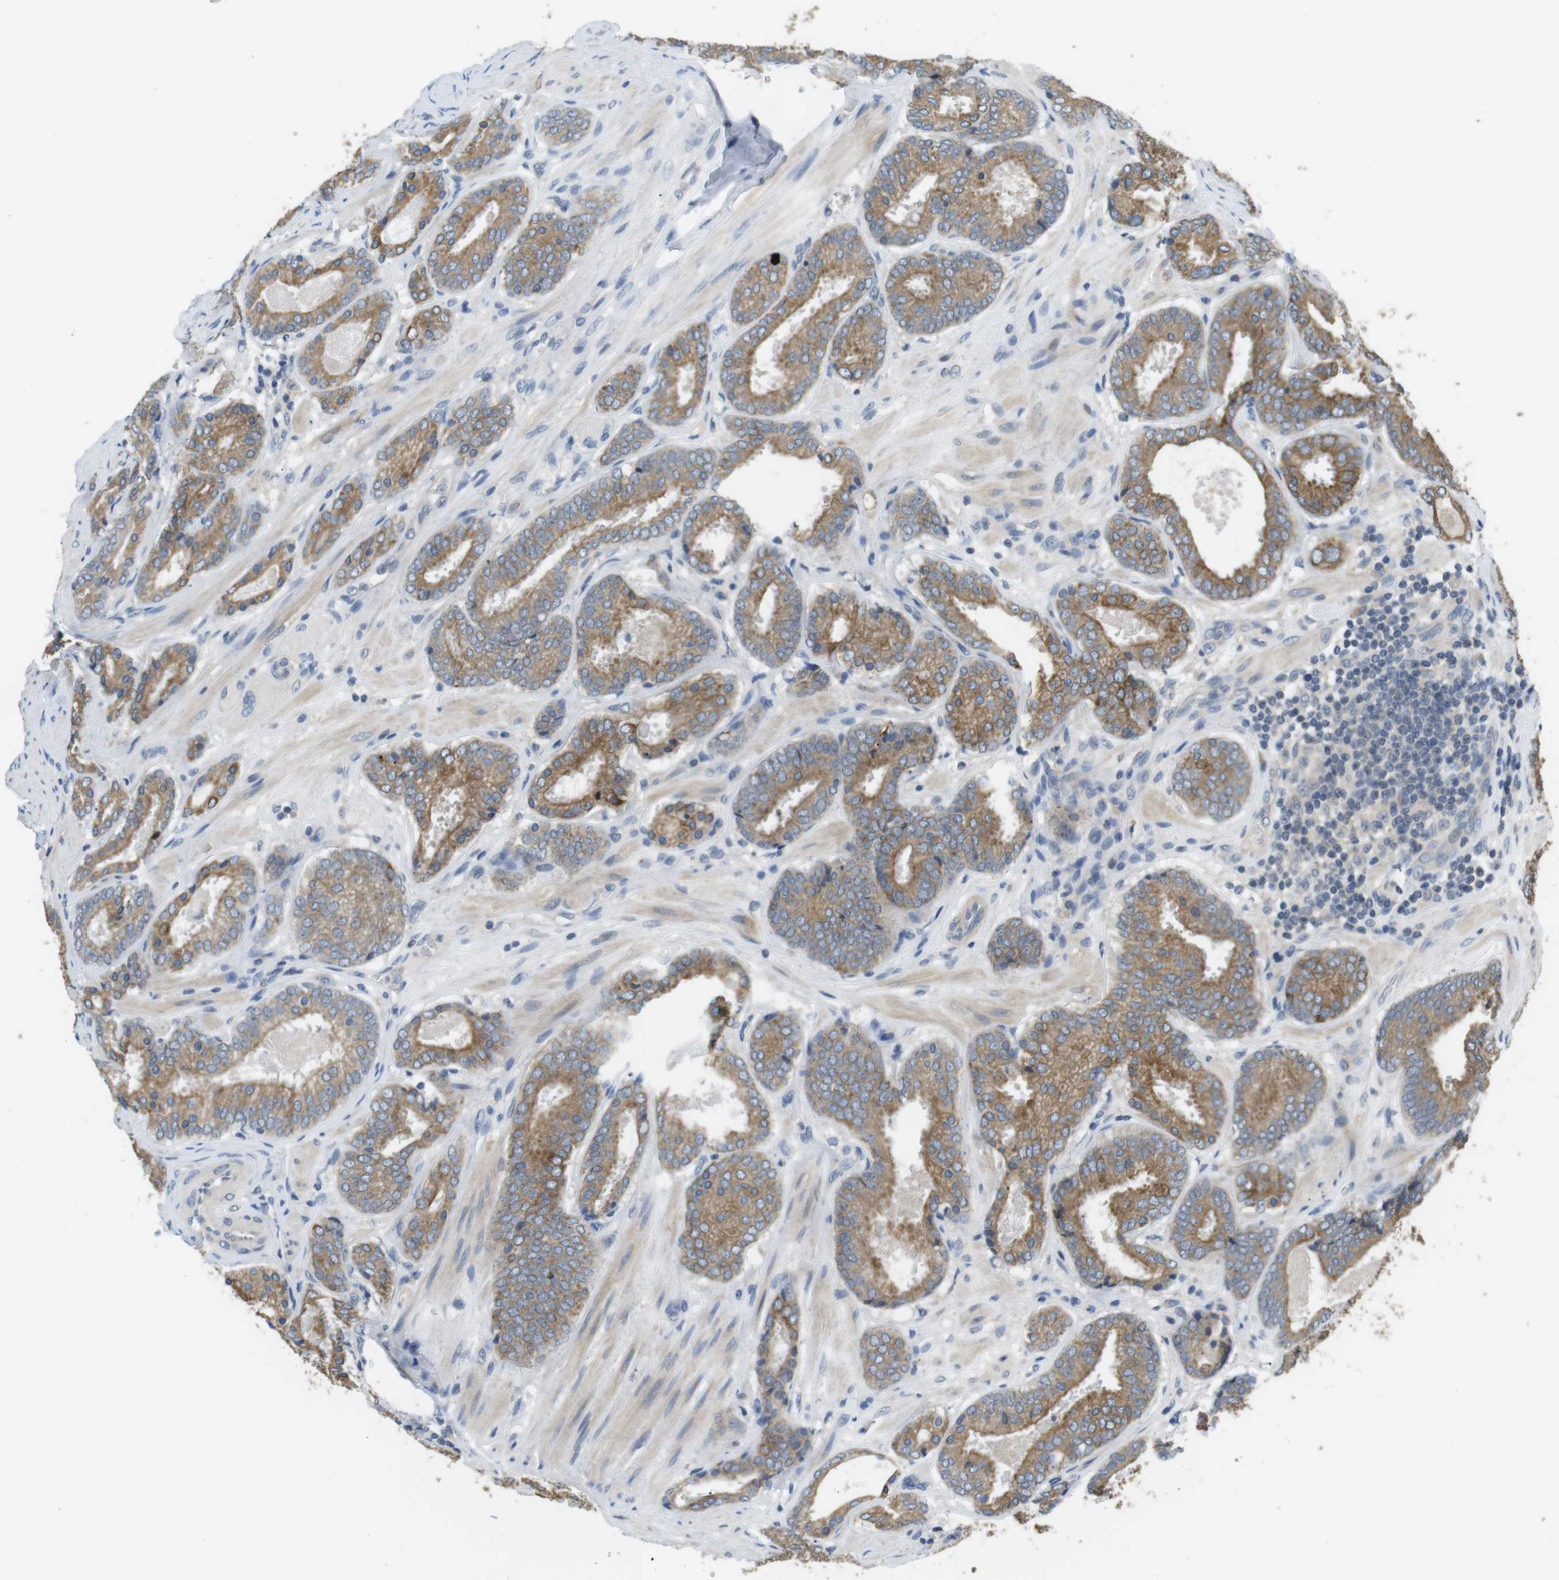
{"staining": {"intensity": "moderate", "quantity": ">75%", "location": "cytoplasmic/membranous"}, "tissue": "prostate cancer", "cell_type": "Tumor cells", "image_type": "cancer", "snomed": [{"axis": "morphology", "description": "Adenocarcinoma, Low grade"}, {"axis": "topography", "description": "Prostate"}], "caption": "Protein staining demonstrates moderate cytoplasmic/membranous positivity in approximately >75% of tumor cells in prostate adenocarcinoma (low-grade).", "gene": "ADGRL3", "patient": {"sex": "male", "age": 69}}